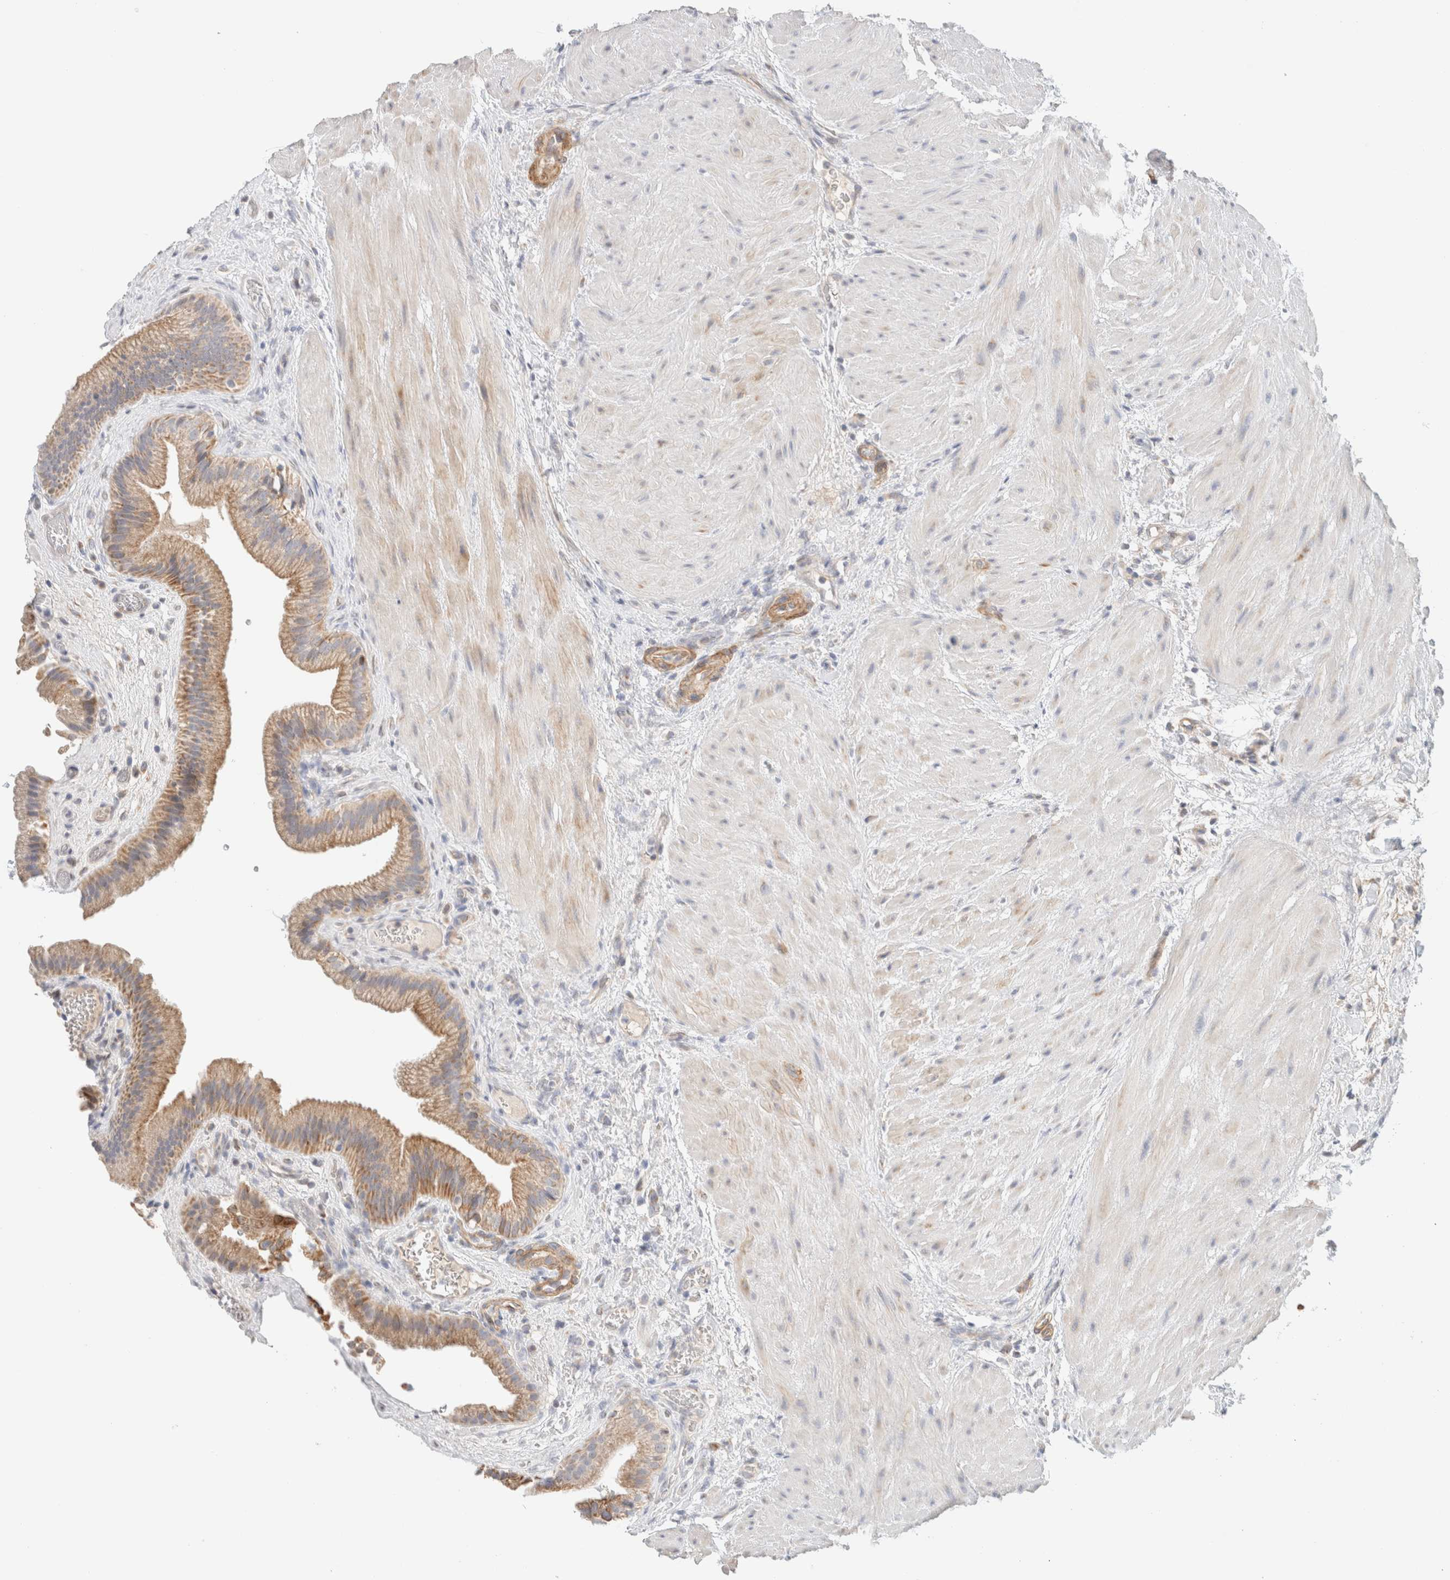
{"staining": {"intensity": "moderate", "quantity": ">75%", "location": "cytoplasmic/membranous"}, "tissue": "gallbladder", "cell_type": "Glandular cells", "image_type": "normal", "snomed": [{"axis": "morphology", "description": "Normal tissue, NOS"}, {"axis": "topography", "description": "Gallbladder"}], "caption": "The micrograph exhibits staining of normal gallbladder, revealing moderate cytoplasmic/membranous protein staining (brown color) within glandular cells. Ihc stains the protein in brown and the nuclei are stained blue.", "gene": "MRM3", "patient": {"sex": "male", "age": 49}}